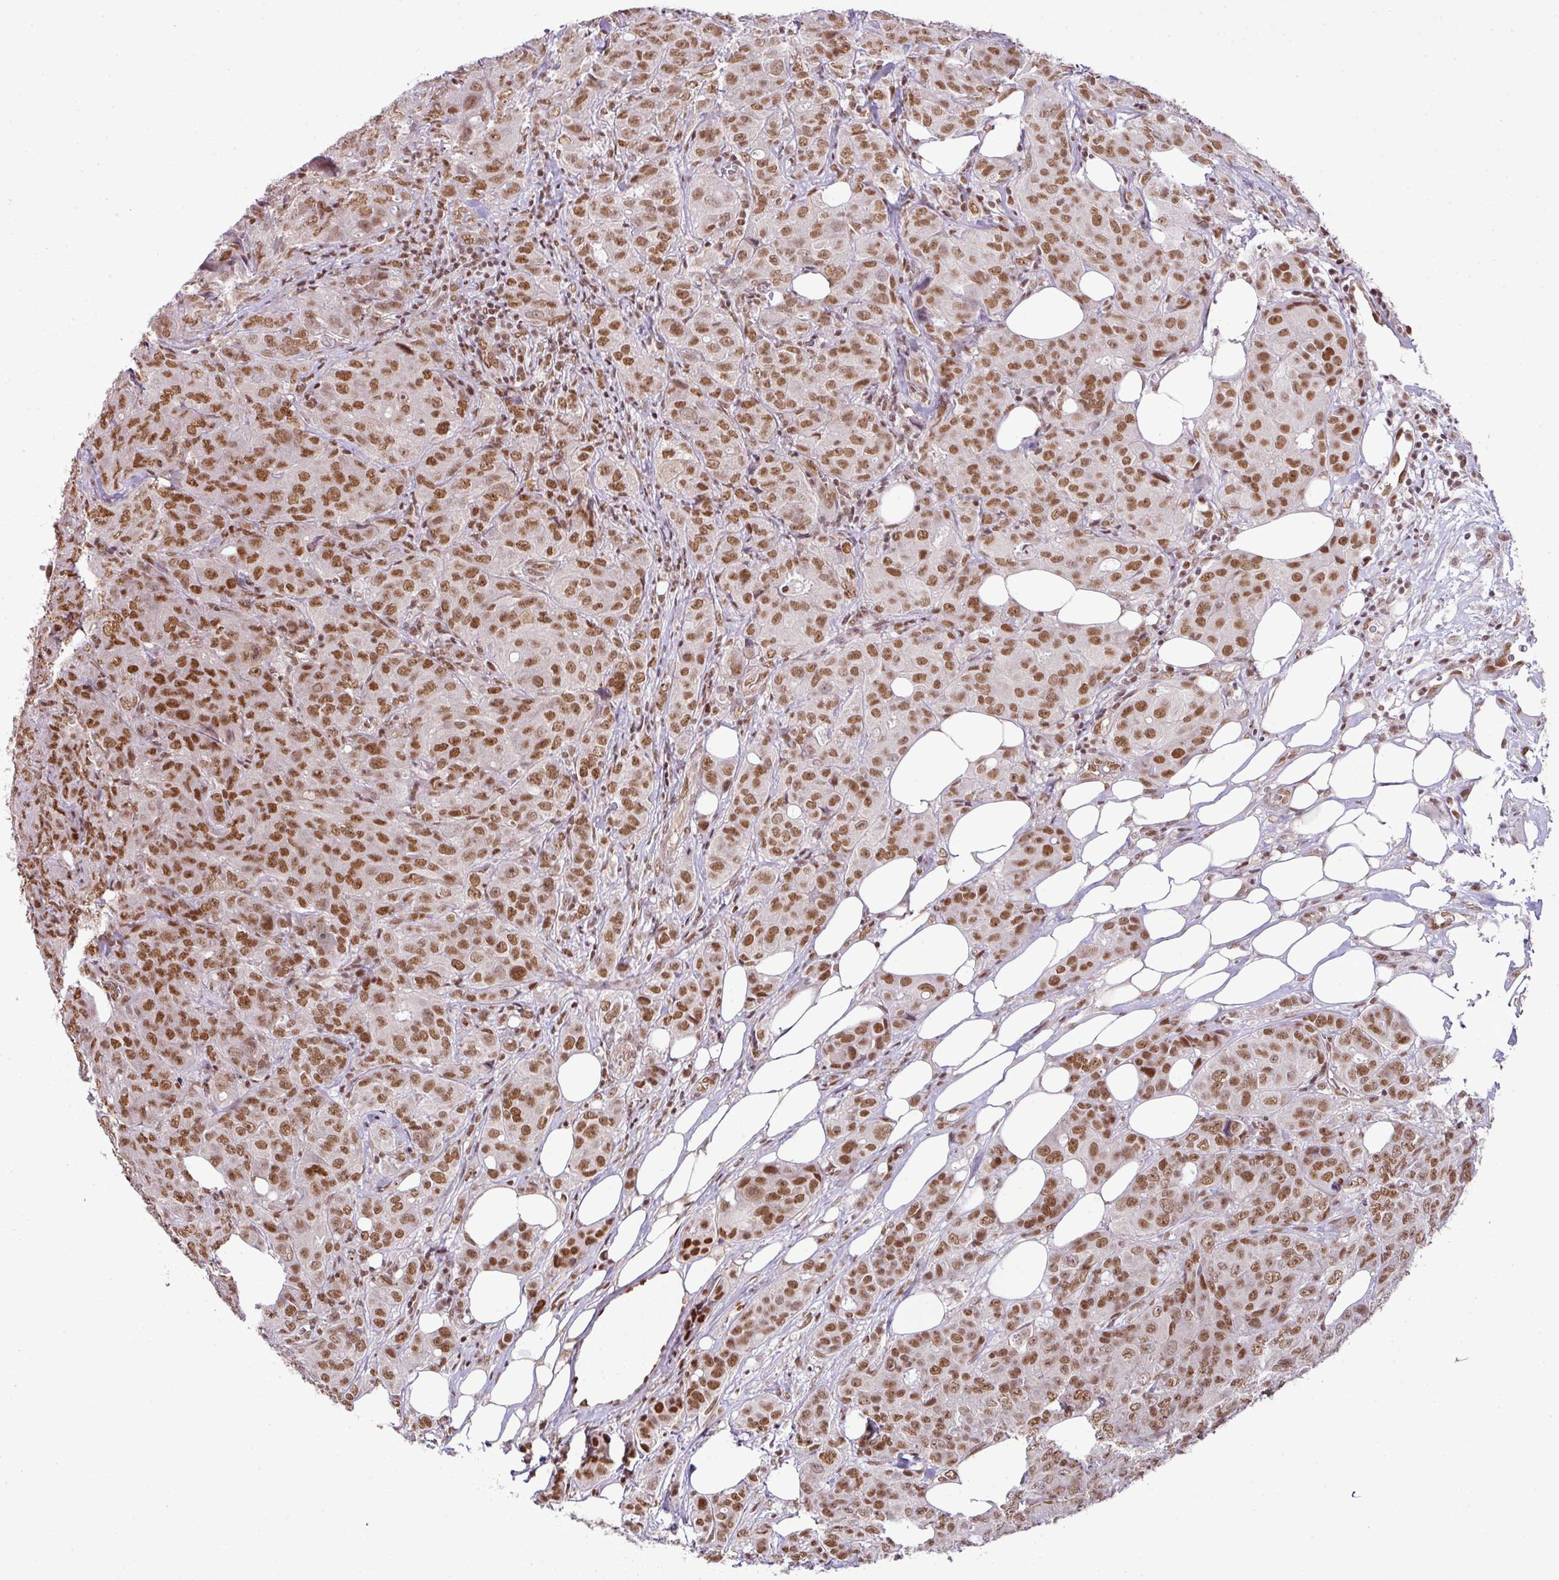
{"staining": {"intensity": "moderate", "quantity": ">75%", "location": "nuclear"}, "tissue": "breast cancer", "cell_type": "Tumor cells", "image_type": "cancer", "snomed": [{"axis": "morphology", "description": "Duct carcinoma"}, {"axis": "topography", "description": "Breast"}], "caption": "Moderate nuclear staining for a protein is seen in approximately >75% of tumor cells of breast invasive ductal carcinoma using immunohistochemistry.", "gene": "PGAP4", "patient": {"sex": "female", "age": 43}}